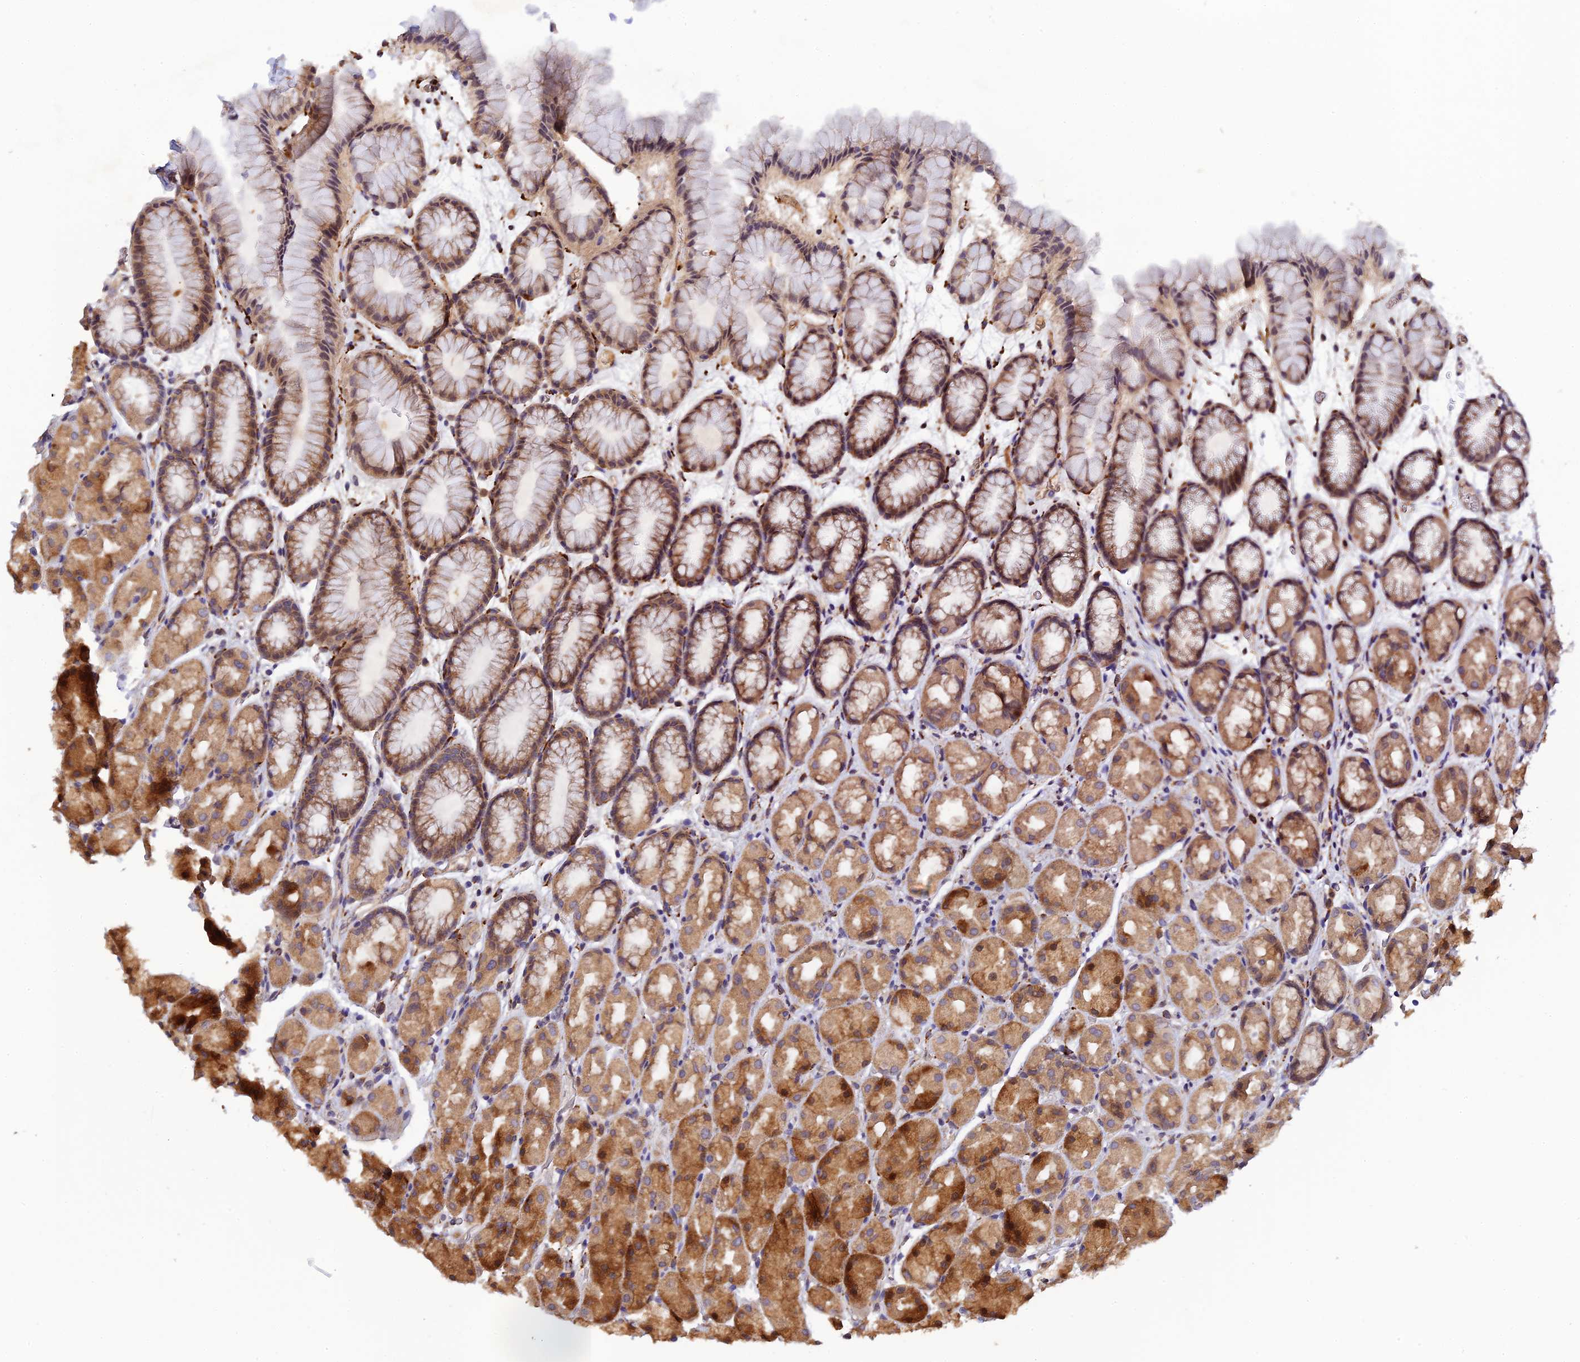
{"staining": {"intensity": "strong", "quantity": "25%-75%", "location": "cytoplasmic/membranous"}, "tissue": "stomach", "cell_type": "Glandular cells", "image_type": "normal", "snomed": [{"axis": "morphology", "description": "Normal tissue, NOS"}, {"axis": "topography", "description": "Stomach, upper"}, {"axis": "topography", "description": "Stomach"}], "caption": "The immunohistochemical stain shows strong cytoplasmic/membranous positivity in glandular cells of unremarkable stomach. (Stains: DAB in brown, nuclei in blue, Microscopy: brightfield microscopy at high magnification).", "gene": "P3H3", "patient": {"sex": "male", "age": 47}}